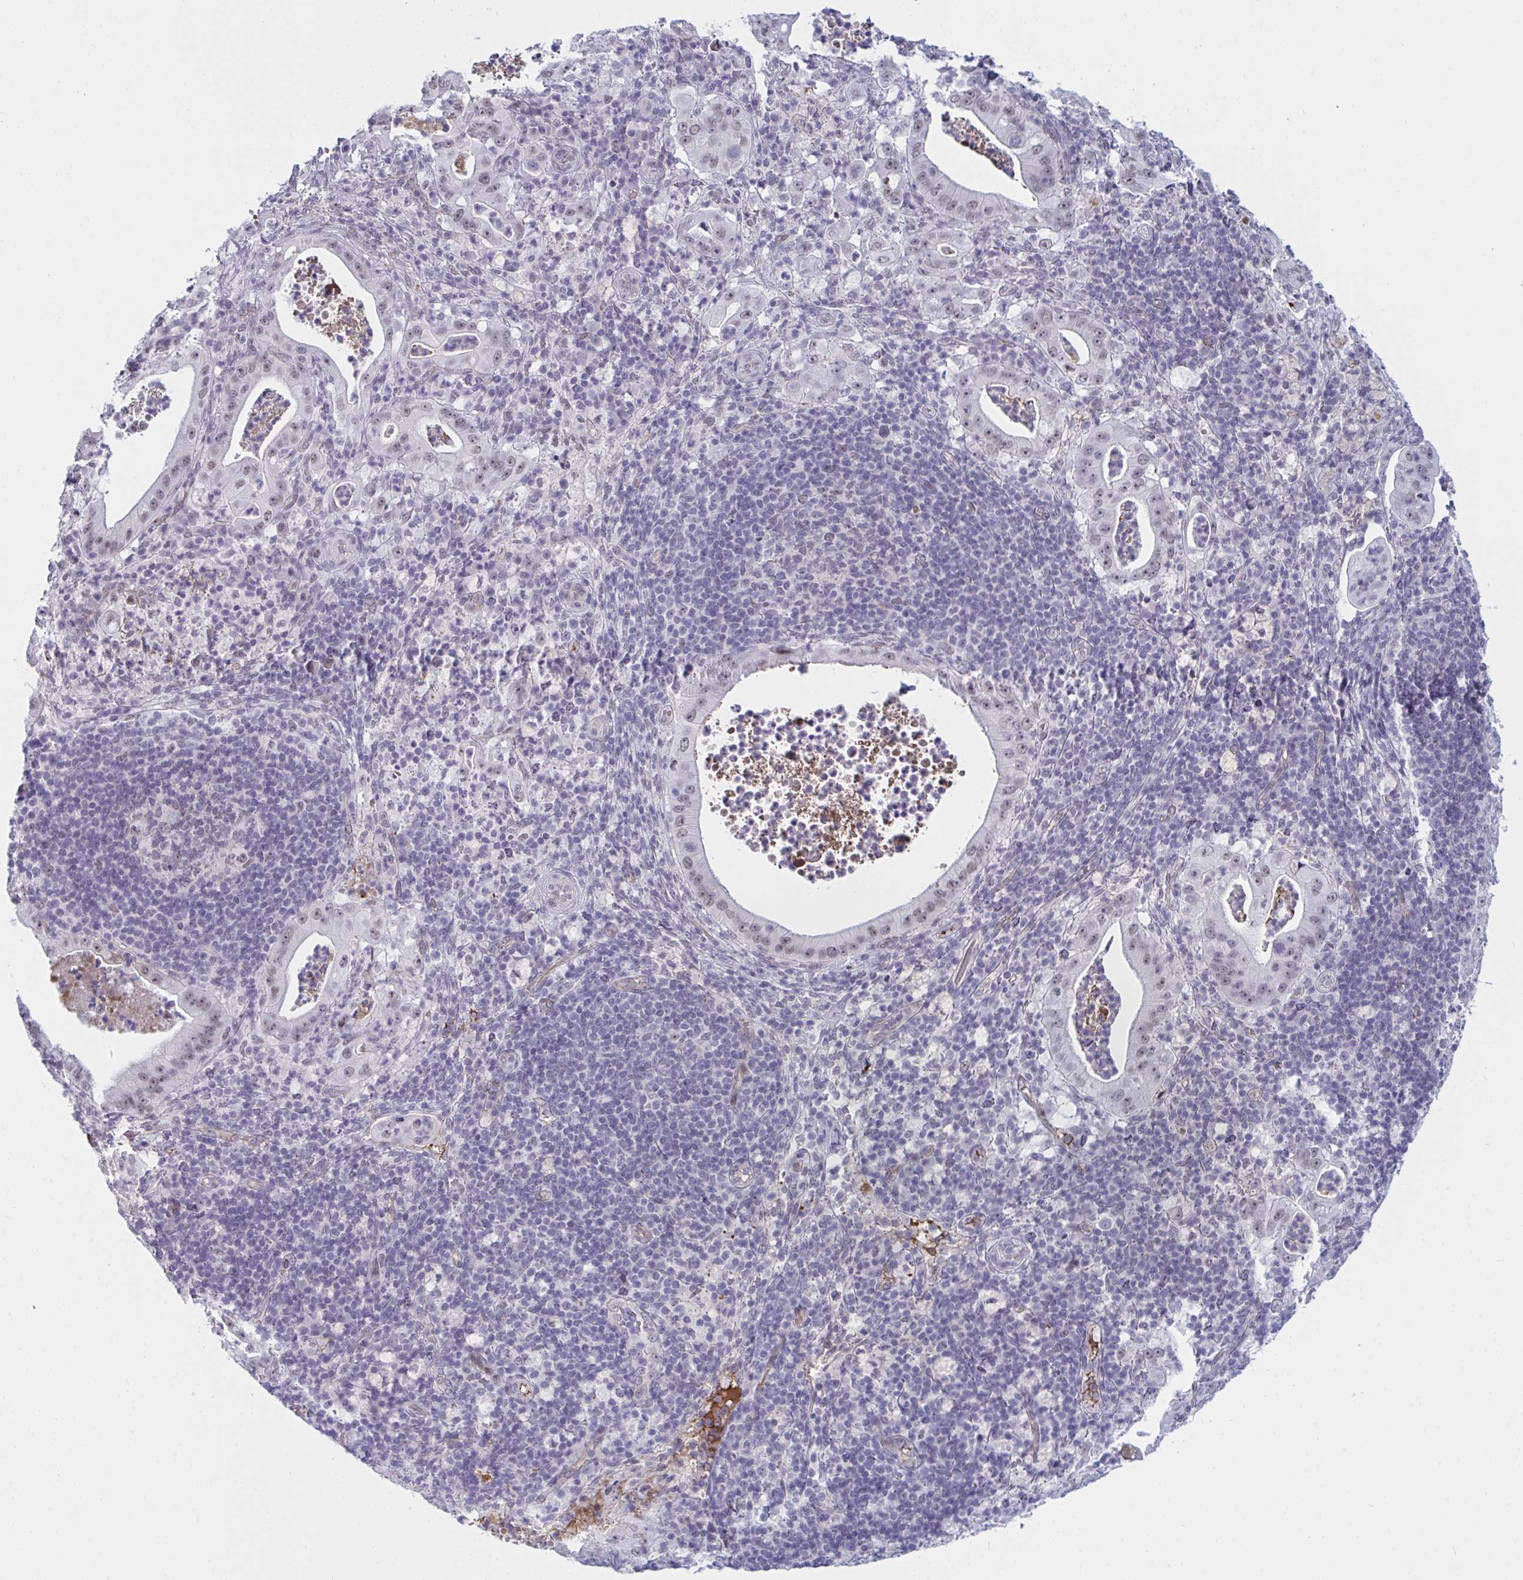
{"staining": {"intensity": "weak", "quantity": ">75%", "location": "nuclear"}, "tissue": "pancreatic cancer", "cell_type": "Tumor cells", "image_type": "cancer", "snomed": [{"axis": "morphology", "description": "Adenocarcinoma, NOS"}, {"axis": "topography", "description": "Pancreas"}], "caption": "Protein expression by immunohistochemistry reveals weak nuclear expression in approximately >75% of tumor cells in adenocarcinoma (pancreatic).", "gene": "DSCAML1", "patient": {"sex": "male", "age": 71}}